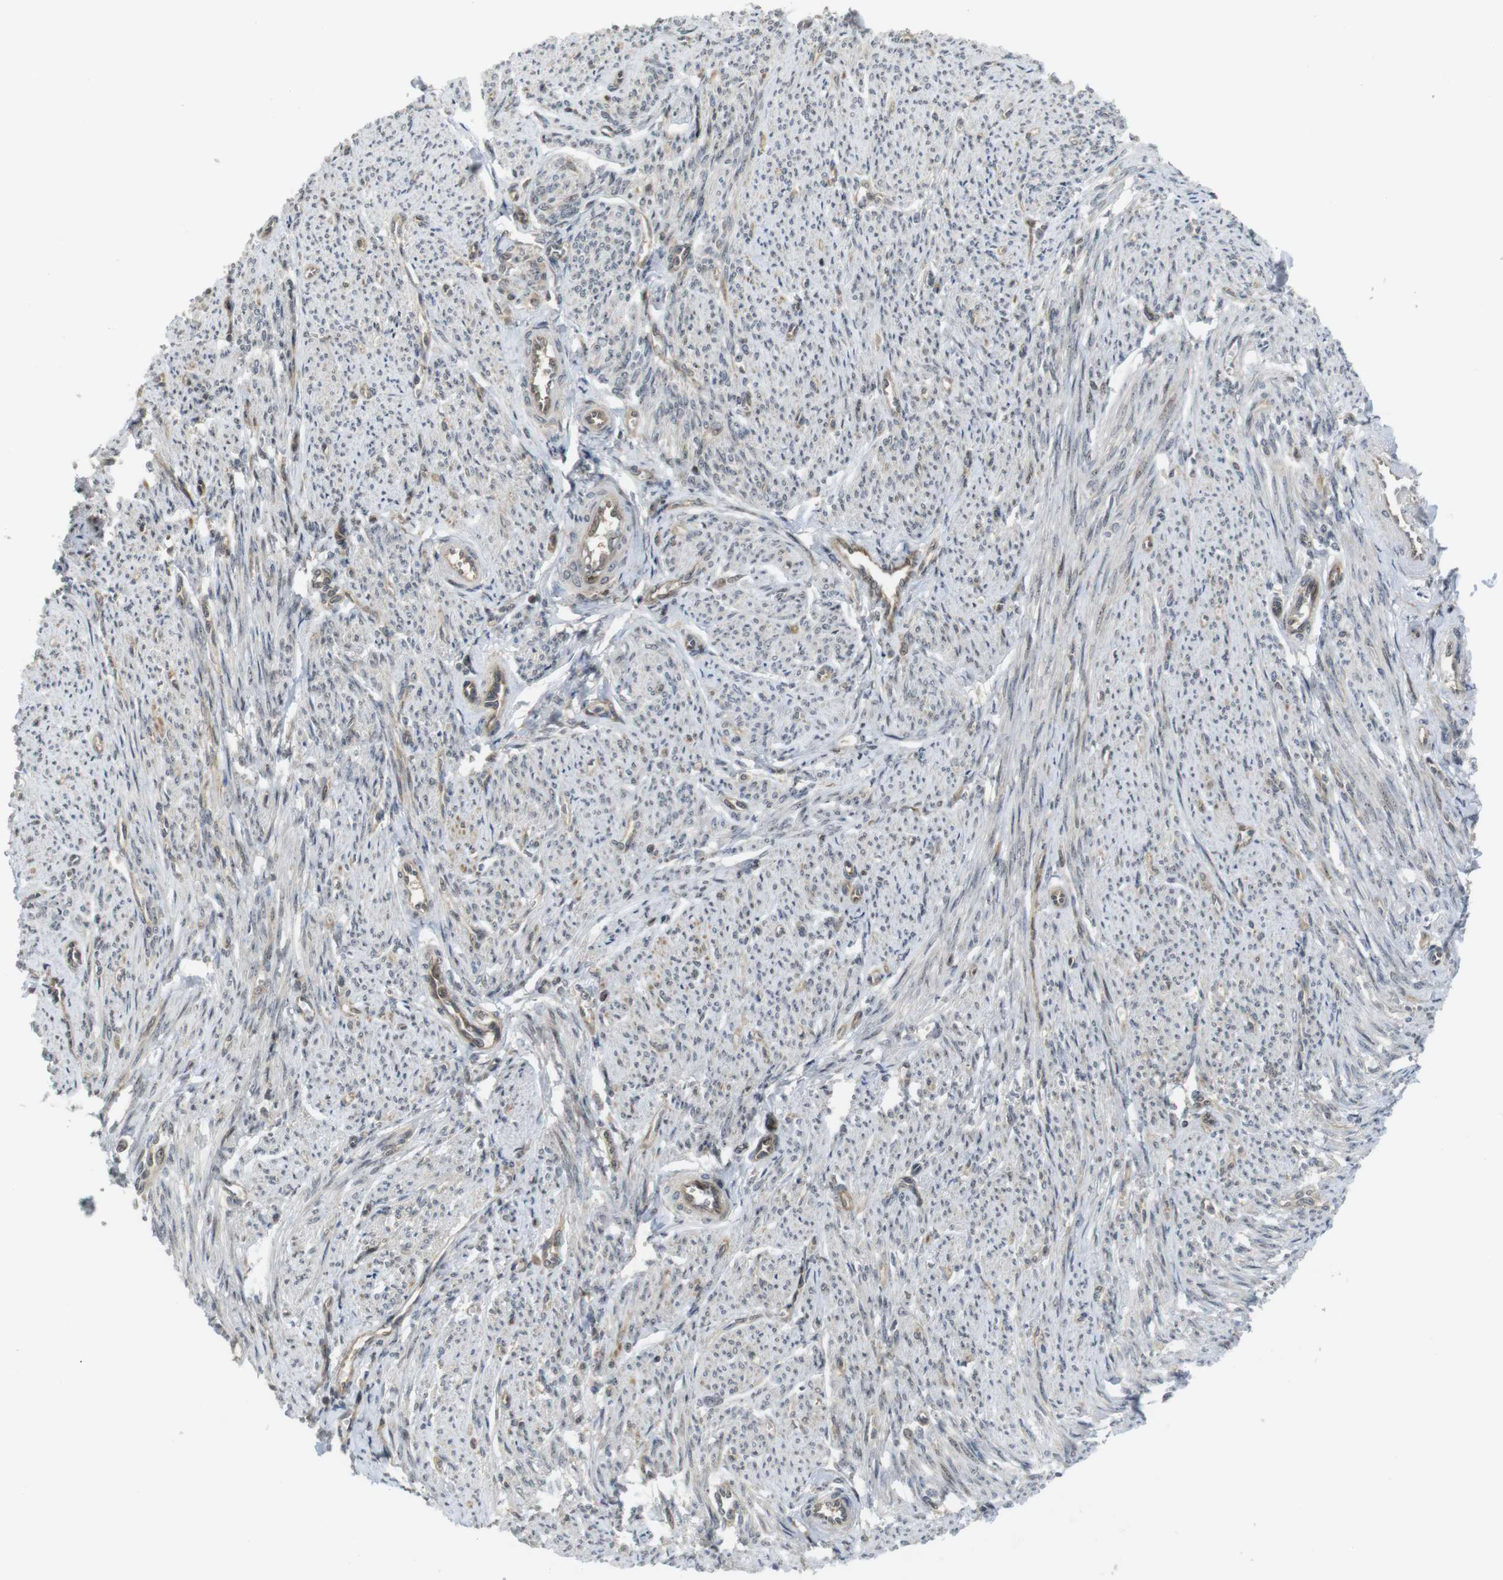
{"staining": {"intensity": "weak", "quantity": "<25%", "location": "cytoplasmic/membranous"}, "tissue": "smooth muscle", "cell_type": "Smooth muscle cells", "image_type": "normal", "snomed": [{"axis": "morphology", "description": "Normal tissue, NOS"}, {"axis": "topography", "description": "Smooth muscle"}], "caption": "A high-resolution image shows immunohistochemistry staining of benign smooth muscle, which reveals no significant expression in smooth muscle cells. (DAB (3,3'-diaminobenzidine) immunohistochemistry, high magnification).", "gene": "CC2D1A", "patient": {"sex": "female", "age": 65}}